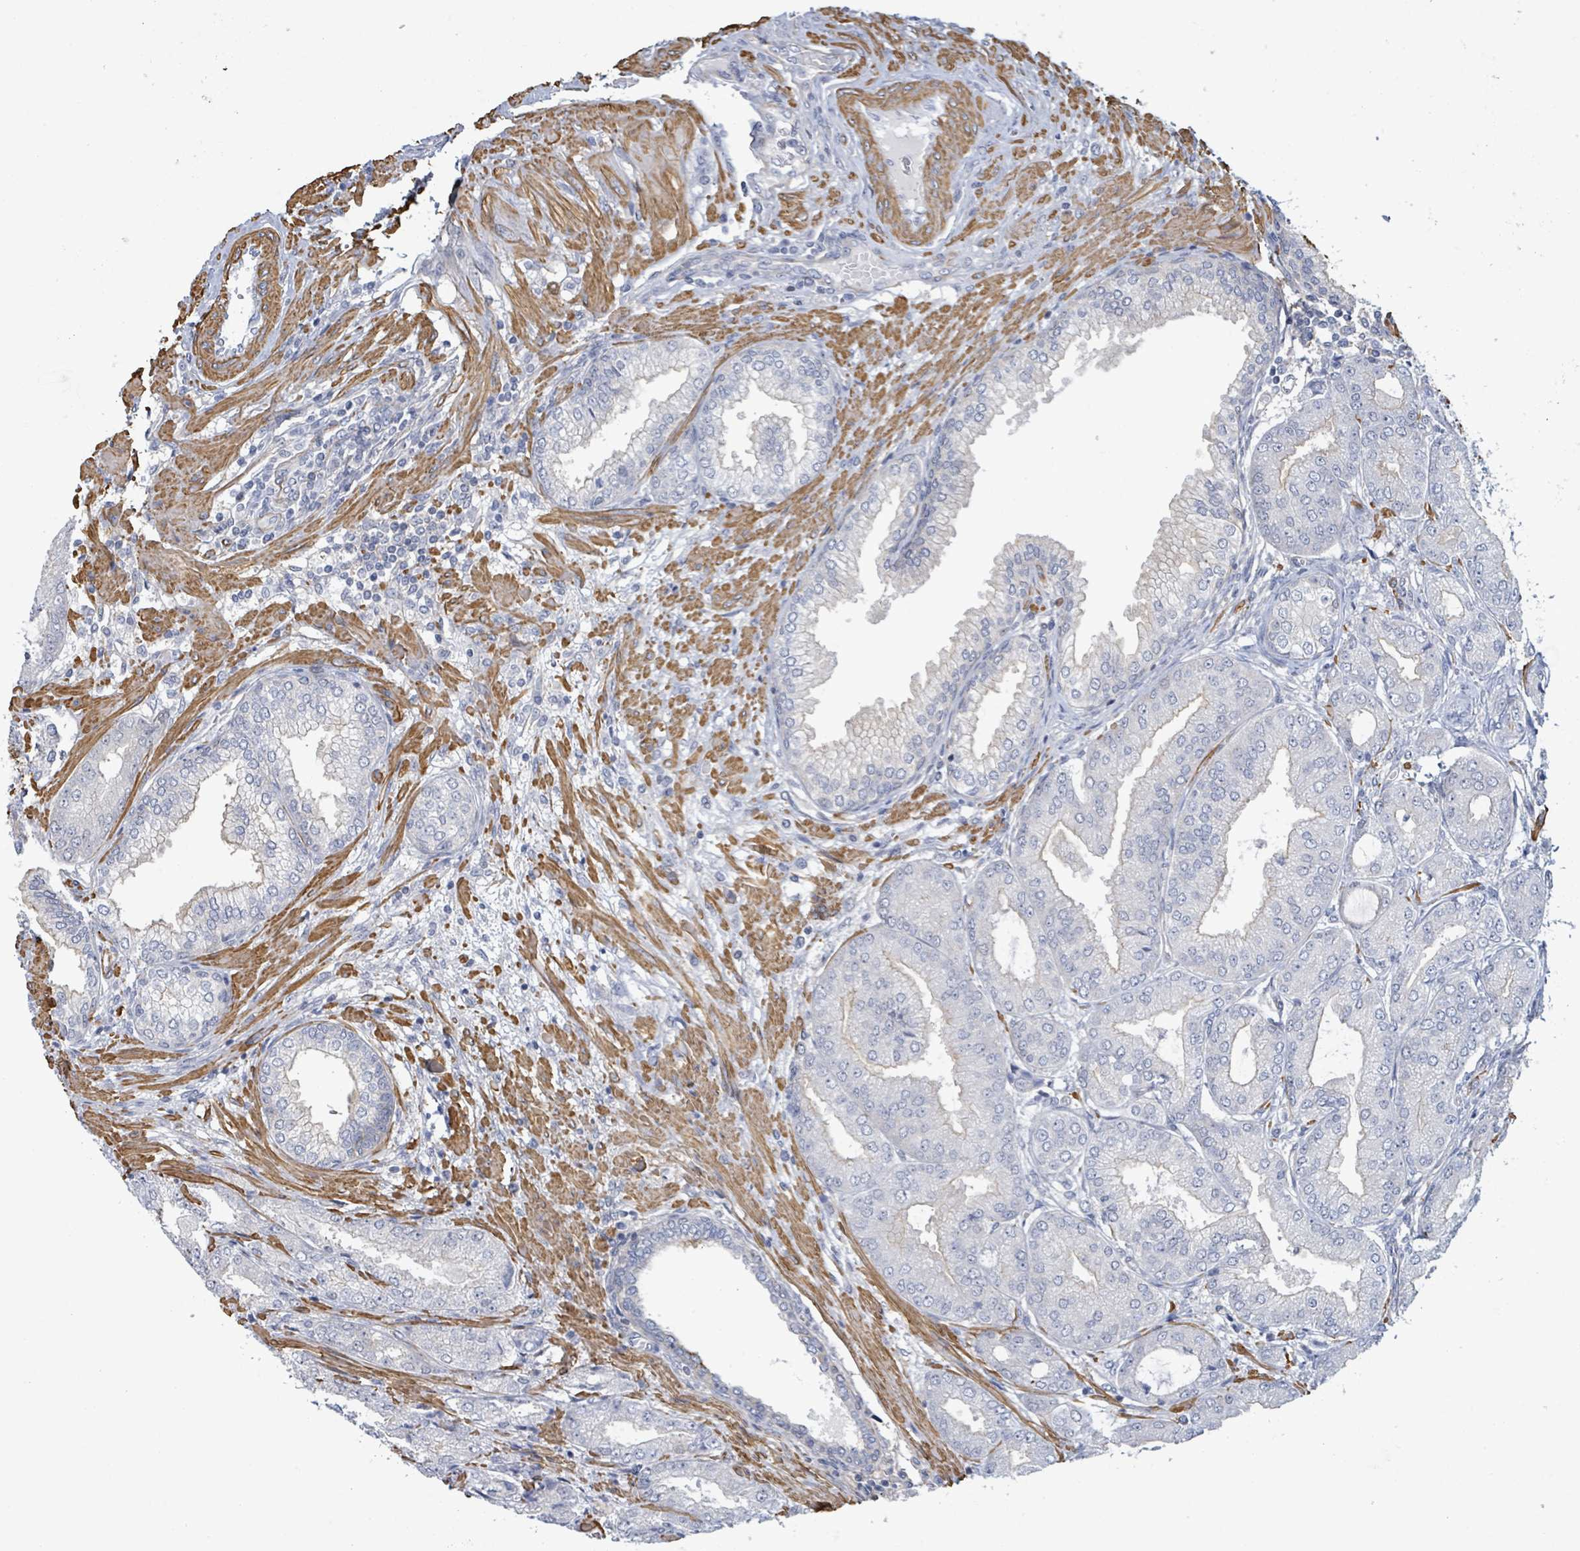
{"staining": {"intensity": "negative", "quantity": "none", "location": "none"}, "tissue": "prostate cancer", "cell_type": "Tumor cells", "image_type": "cancer", "snomed": [{"axis": "morphology", "description": "Adenocarcinoma, High grade"}, {"axis": "topography", "description": "Prostate"}], "caption": "This is an immunohistochemistry histopathology image of prostate cancer (high-grade adenocarcinoma). There is no staining in tumor cells.", "gene": "DMRTC1B", "patient": {"sex": "male", "age": 71}}